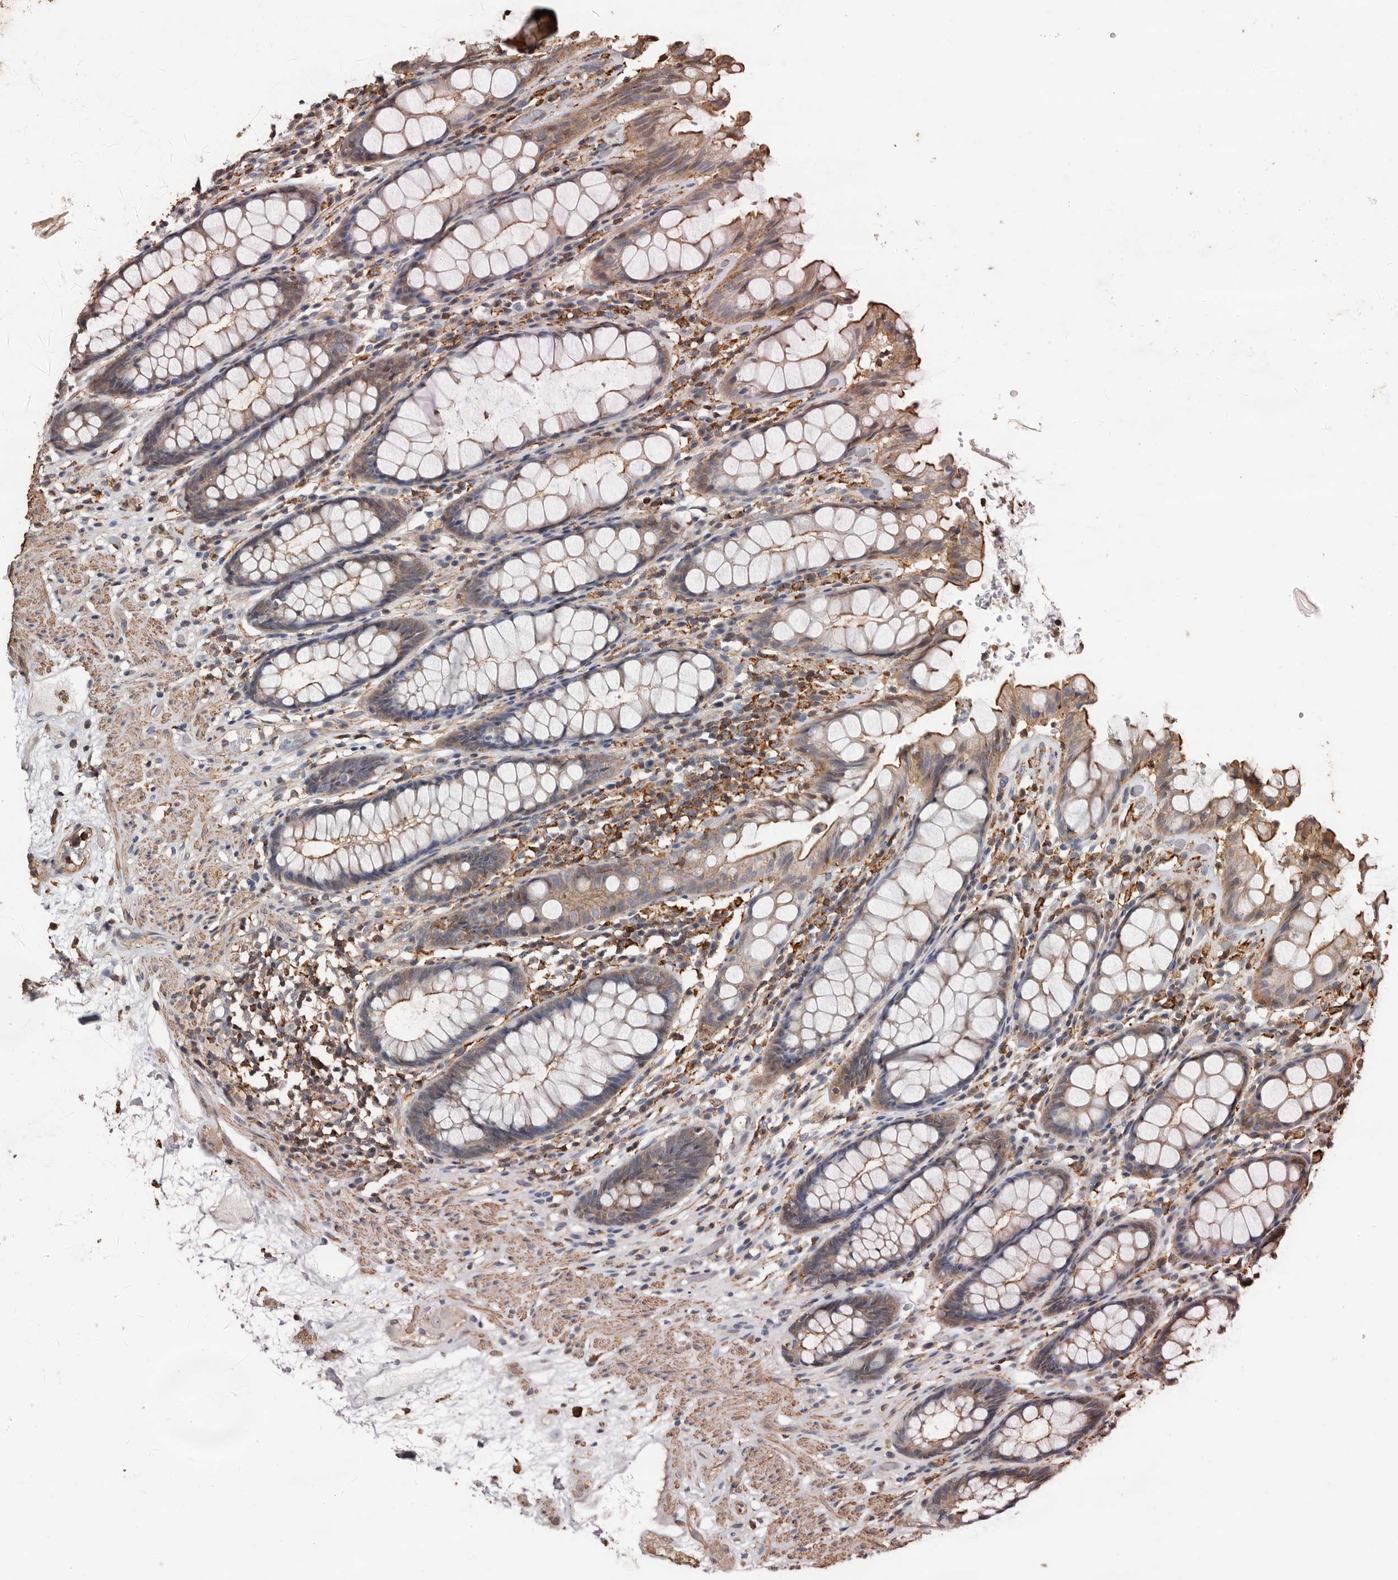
{"staining": {"intensity": "moderate", "quantity": "25%-75%", "location": "cytoplasmic/membranous"}, "tissue": "rectum", "cell_type": "Glandular cells", "image_type": "normal", "snomed": [{"axis": "morphology", "description": "Normal tissue, NOS"}, {"axis": "topography", "description": "Rectum"}], "caption": "DAB immunohistochemical staining of benign rectum displays moderate cytoplasmic/membranous protein positivity in approximately 25%-75% of glandular cells.", "gene": "GSK3A", "patient": {"sex": "male", "age": 64}}